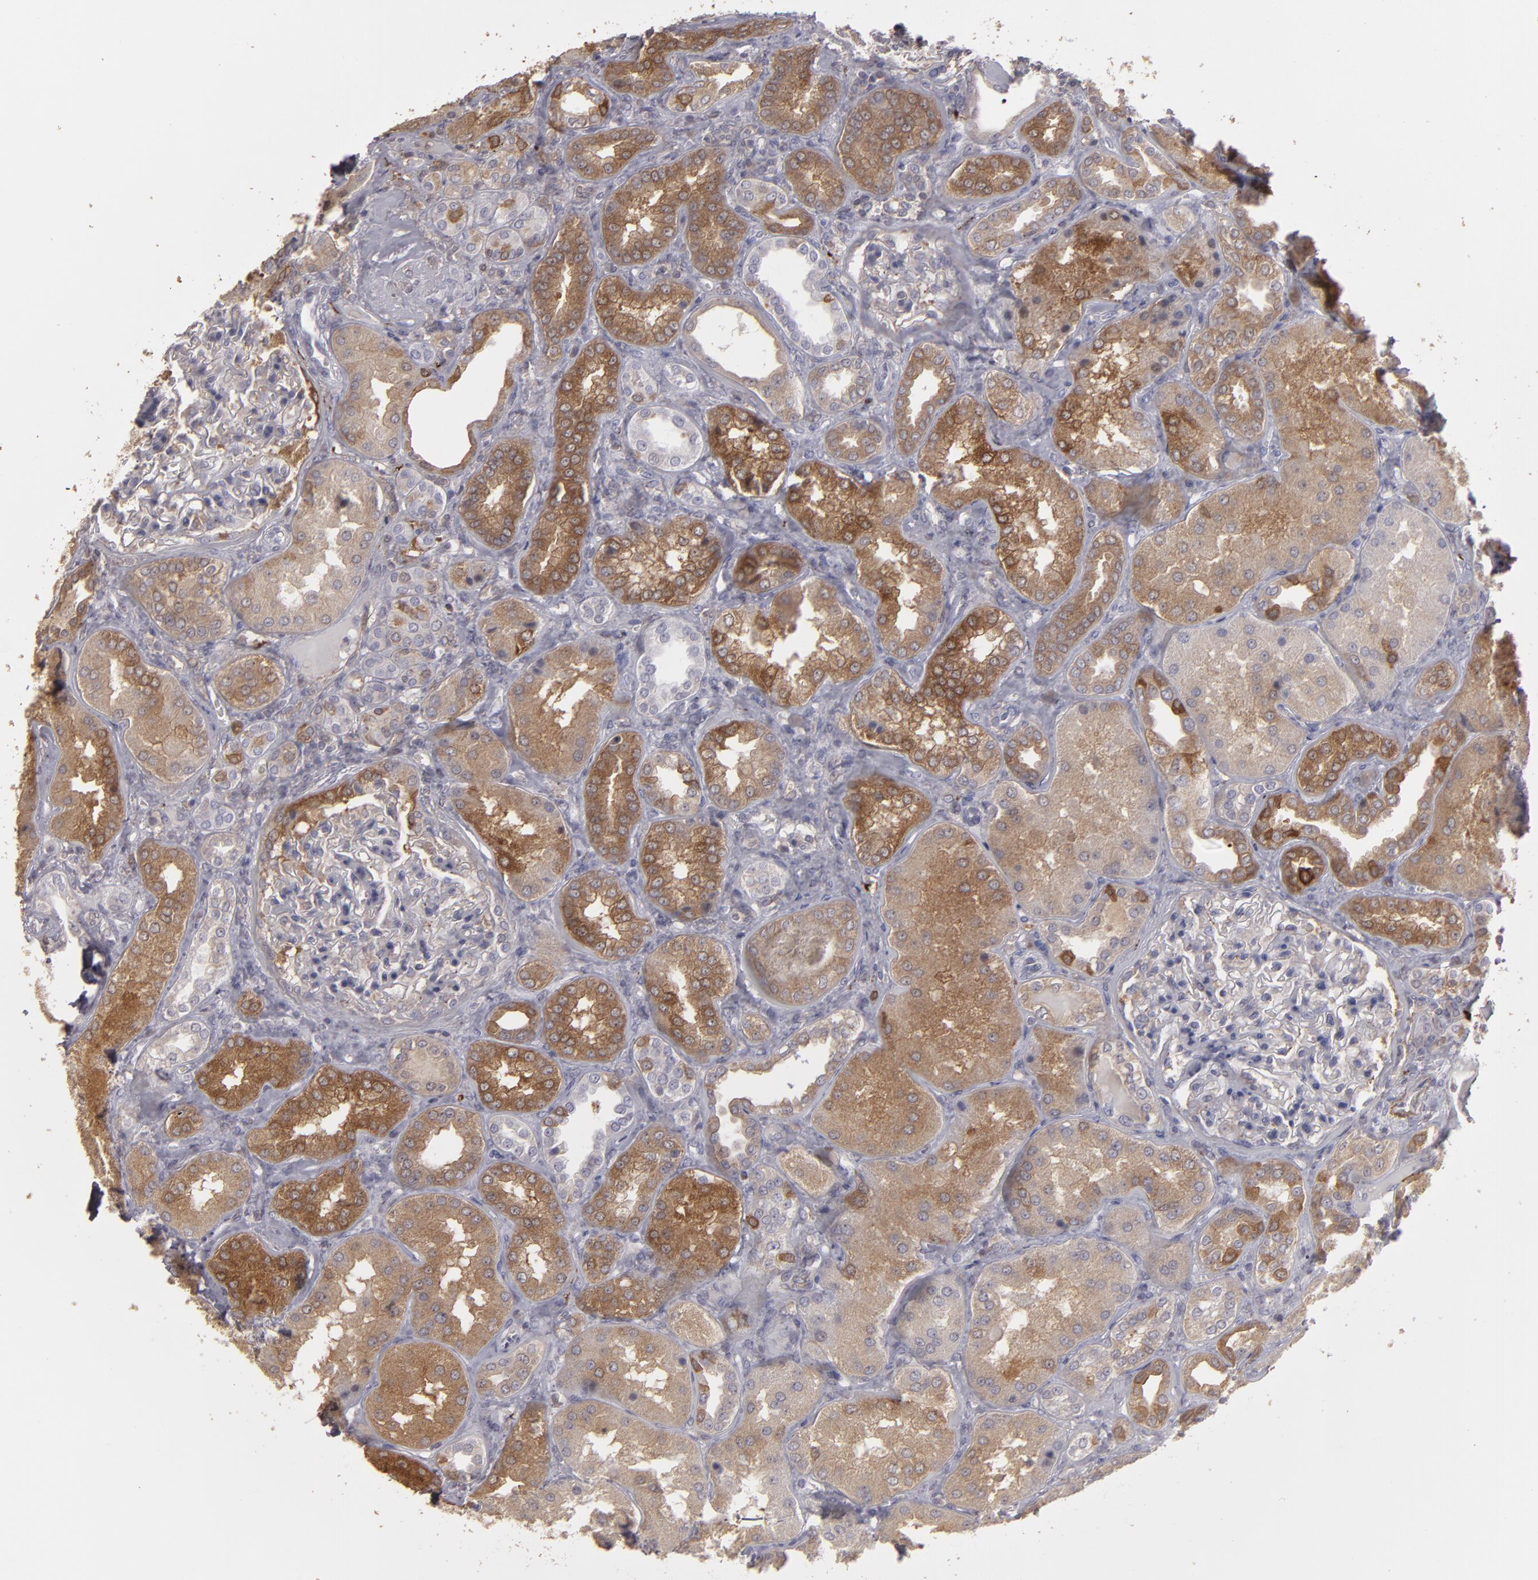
{"staining": {"intensity": "moderate", "quantity": "<25%", "location": "cytoplasmic/membranous"}, "tissue": "kidney", "cell_type": "Cells in glomeruli", "image_type": "normal", "snomed": [{"axis": "morphology", "description": "Normal tissue, NOS"}, {"axis": "topography", "description": "Kidney"}], "caption": "Approximately <25% of cells in glomeruli in benign human kidney reveal moderate cytoplasmic/membranous protein positivity as visualized by brown immunohistochemical staining.", "gene": "SEMA3G", "patient": {"sex": "female", "age": 56}}